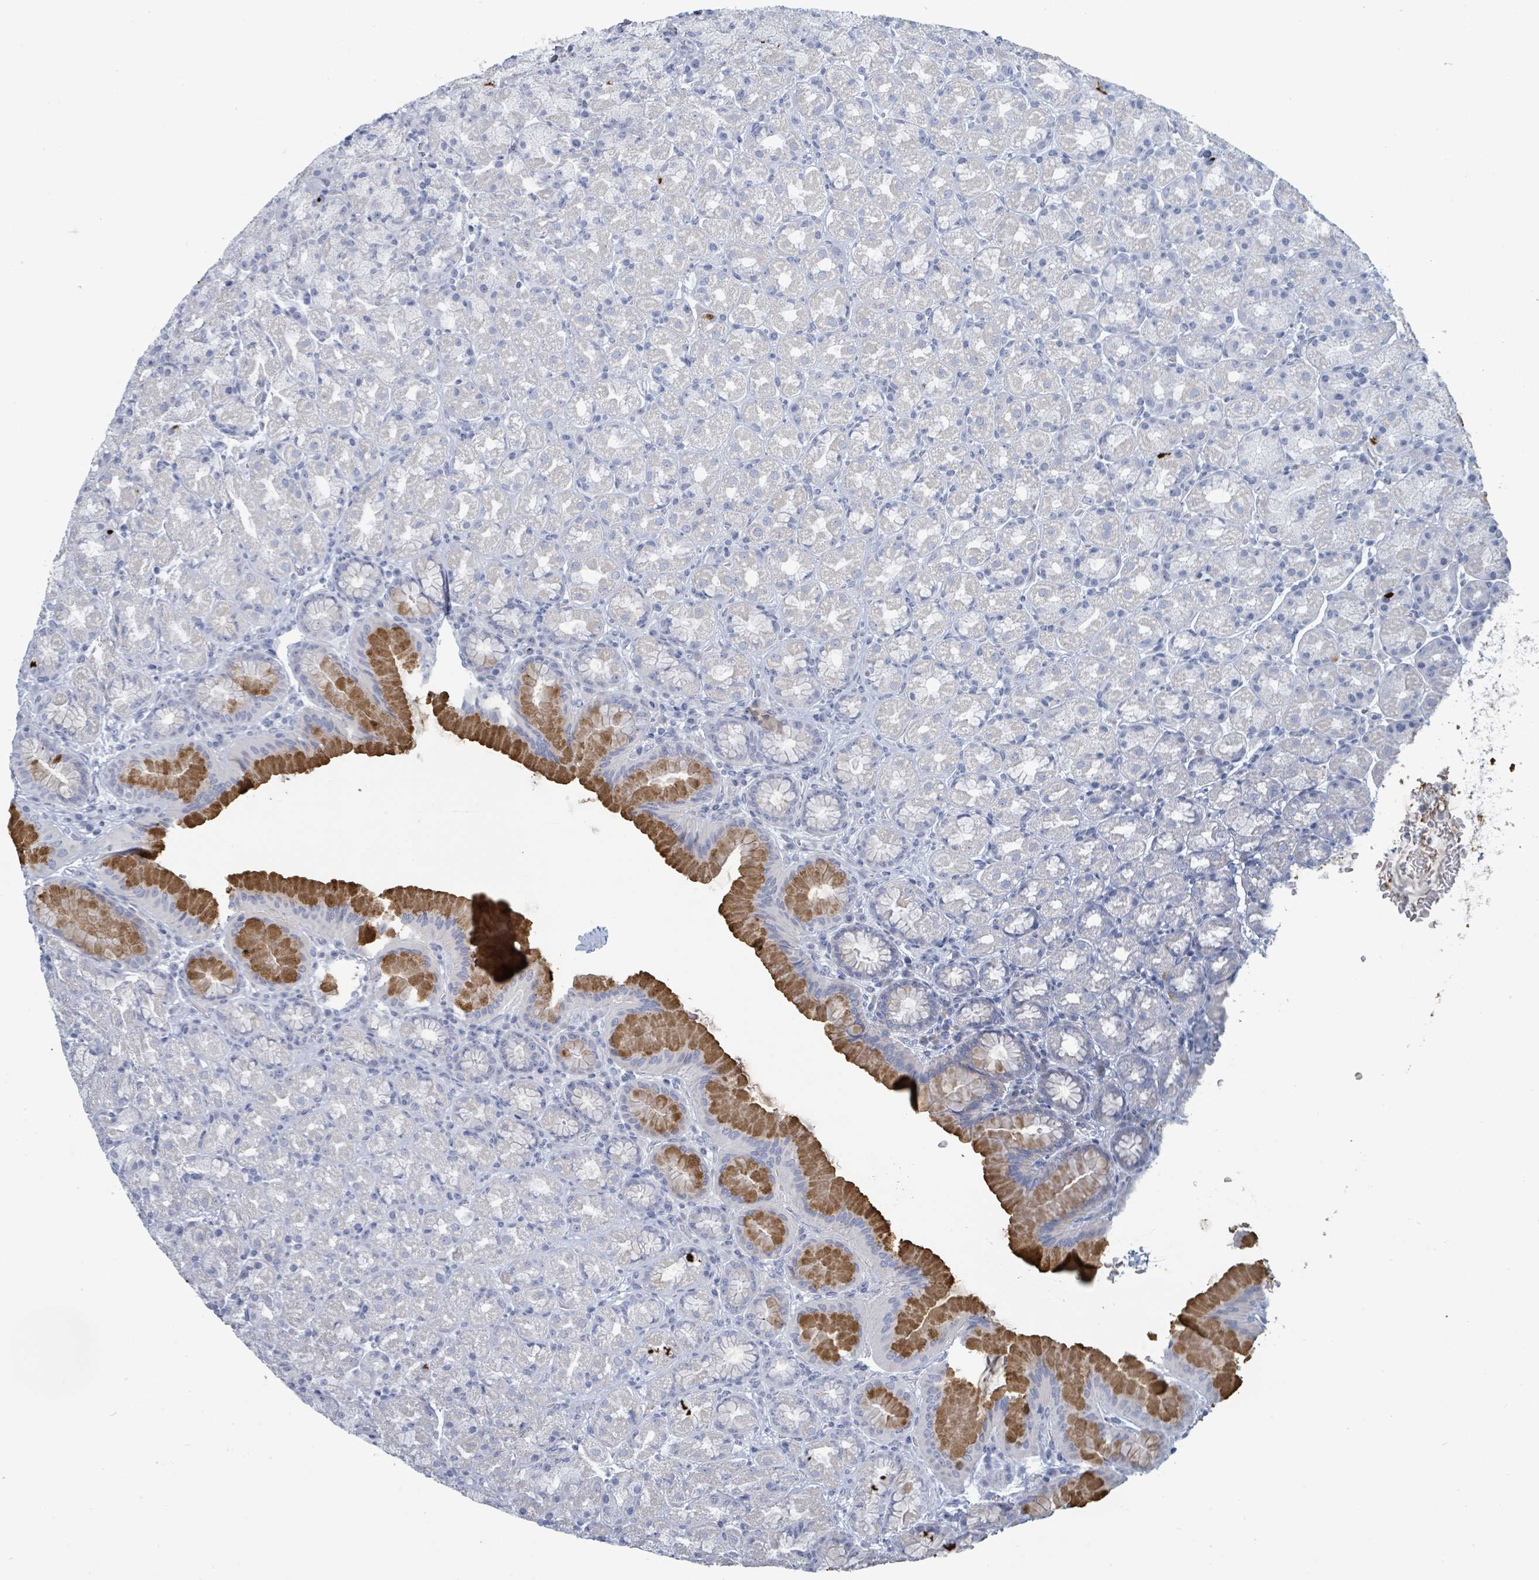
{"staining": {"intensity": "strong", "quantity": "<25%", "location": "cytoplasmic/membranous"}, "tissue": "stomach", "cell_type": "Glandular cells", "image_type": "normal", "snomed": [{"axis": "morphology", "description": "Normal tissue, NOS"}, {"axis": "topography", "description": "Stomach, upper"}, {"axis": "topography", "description": "Stomach"}], "caption": "The immunohistochemical stain shows strong cytoplasmic/membranous positivity in glandular cells of normal stomach.", "gene": "RAB33B", "patient": {"sex": "male", "age": 68}}